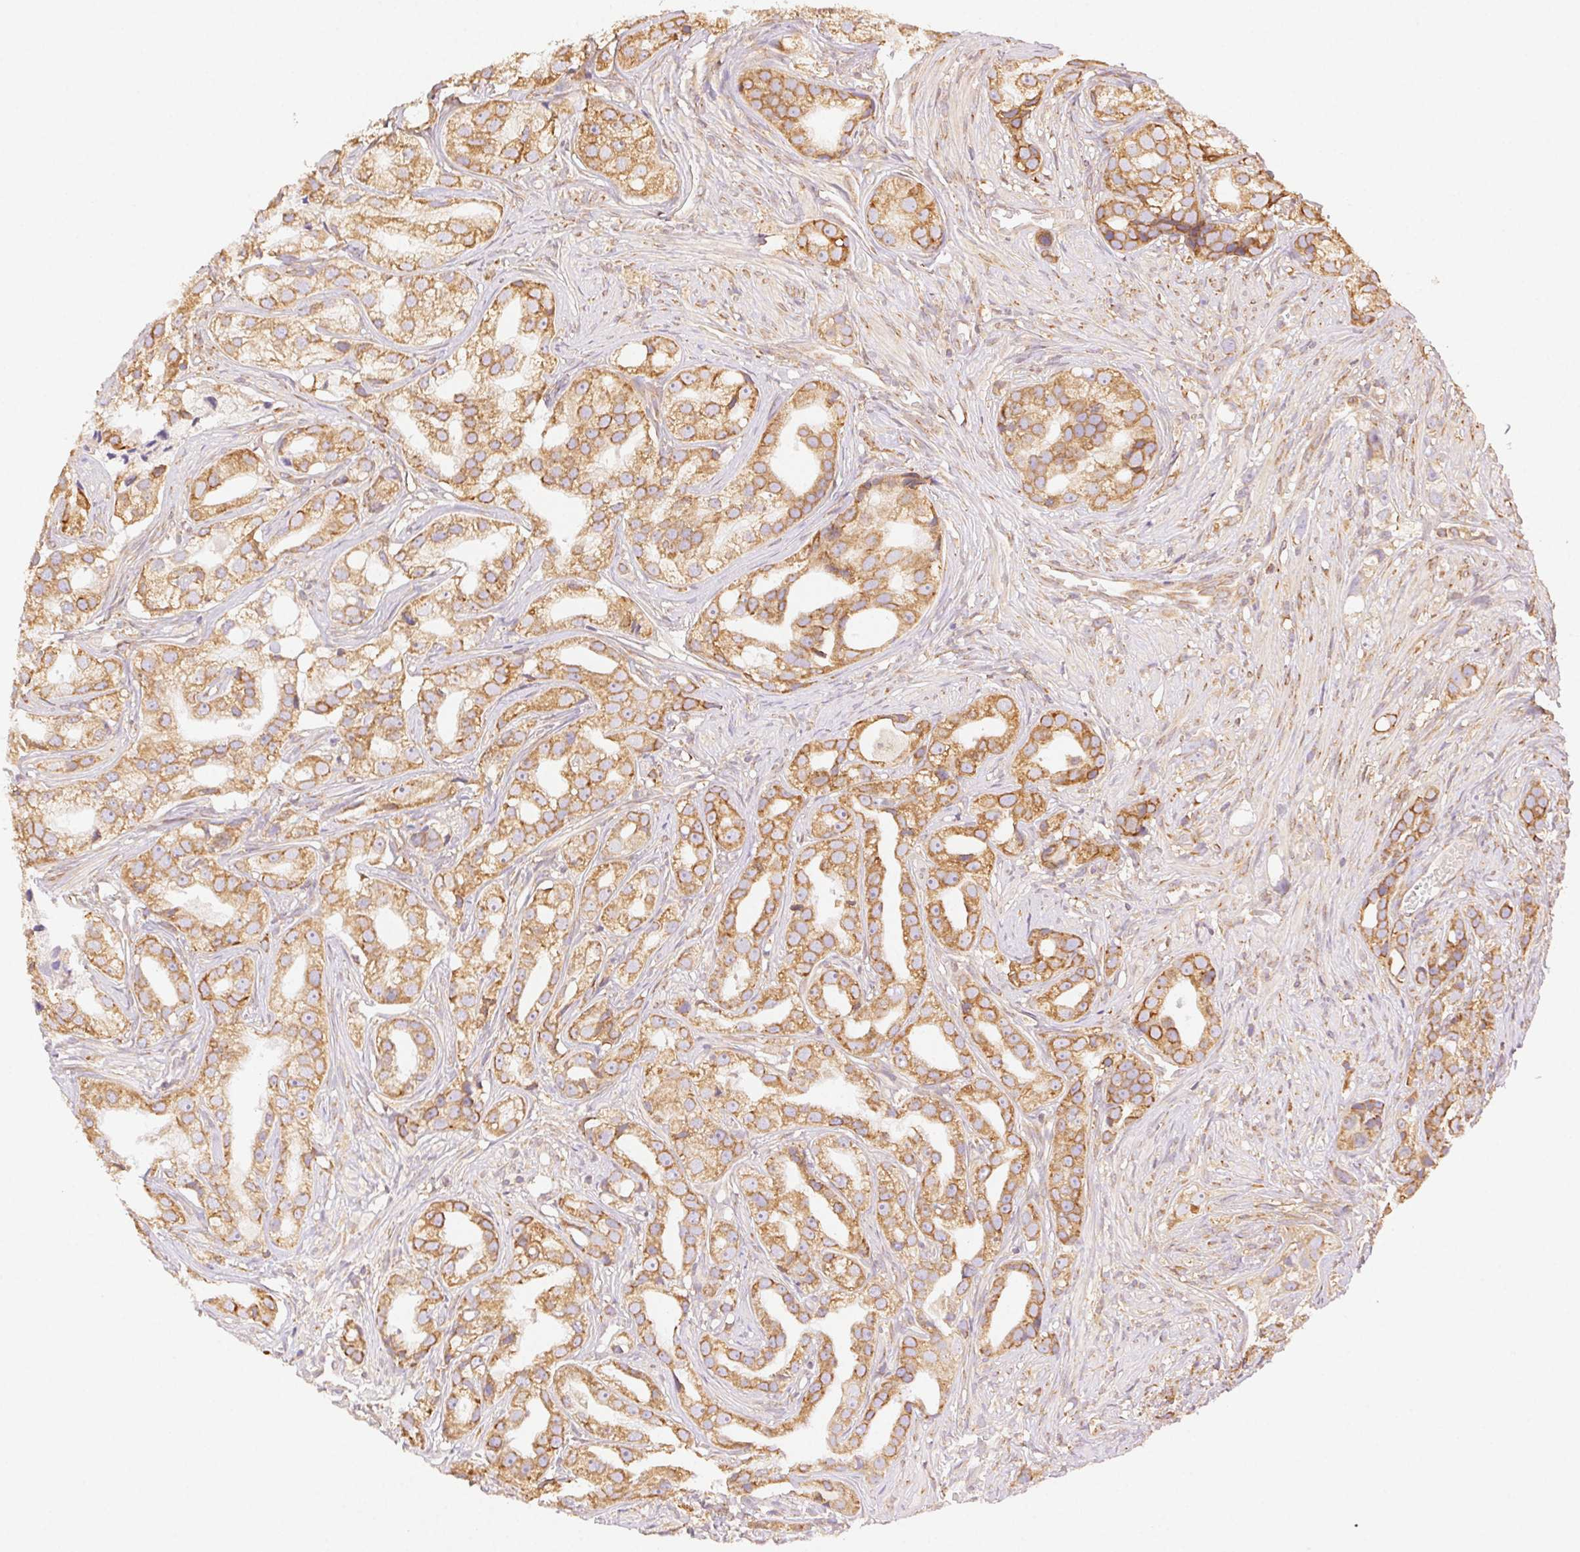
{"staining": {"intensity": "moderate", "quantity": ">75%", "location": "cytoplasmic/membranous"}, "tissue": "prostate cancer", "cell_type": "Tumor cells", "image_type": "cancer", "snomed": [{"axis": "morphology", "description": "Adenocarcinoma, High grade"}, {"axis": "topography", "description": "Prostate"}], "caption": "Immunohistochemical staining of prostate adenocarcinoma (high-grade) displays medium levels of moderate cytoplasmic/membranous positivity in about >75% of tumor cells.", "gene": "ENTREP1", "patient": {"sex": "male", "age": 75}}